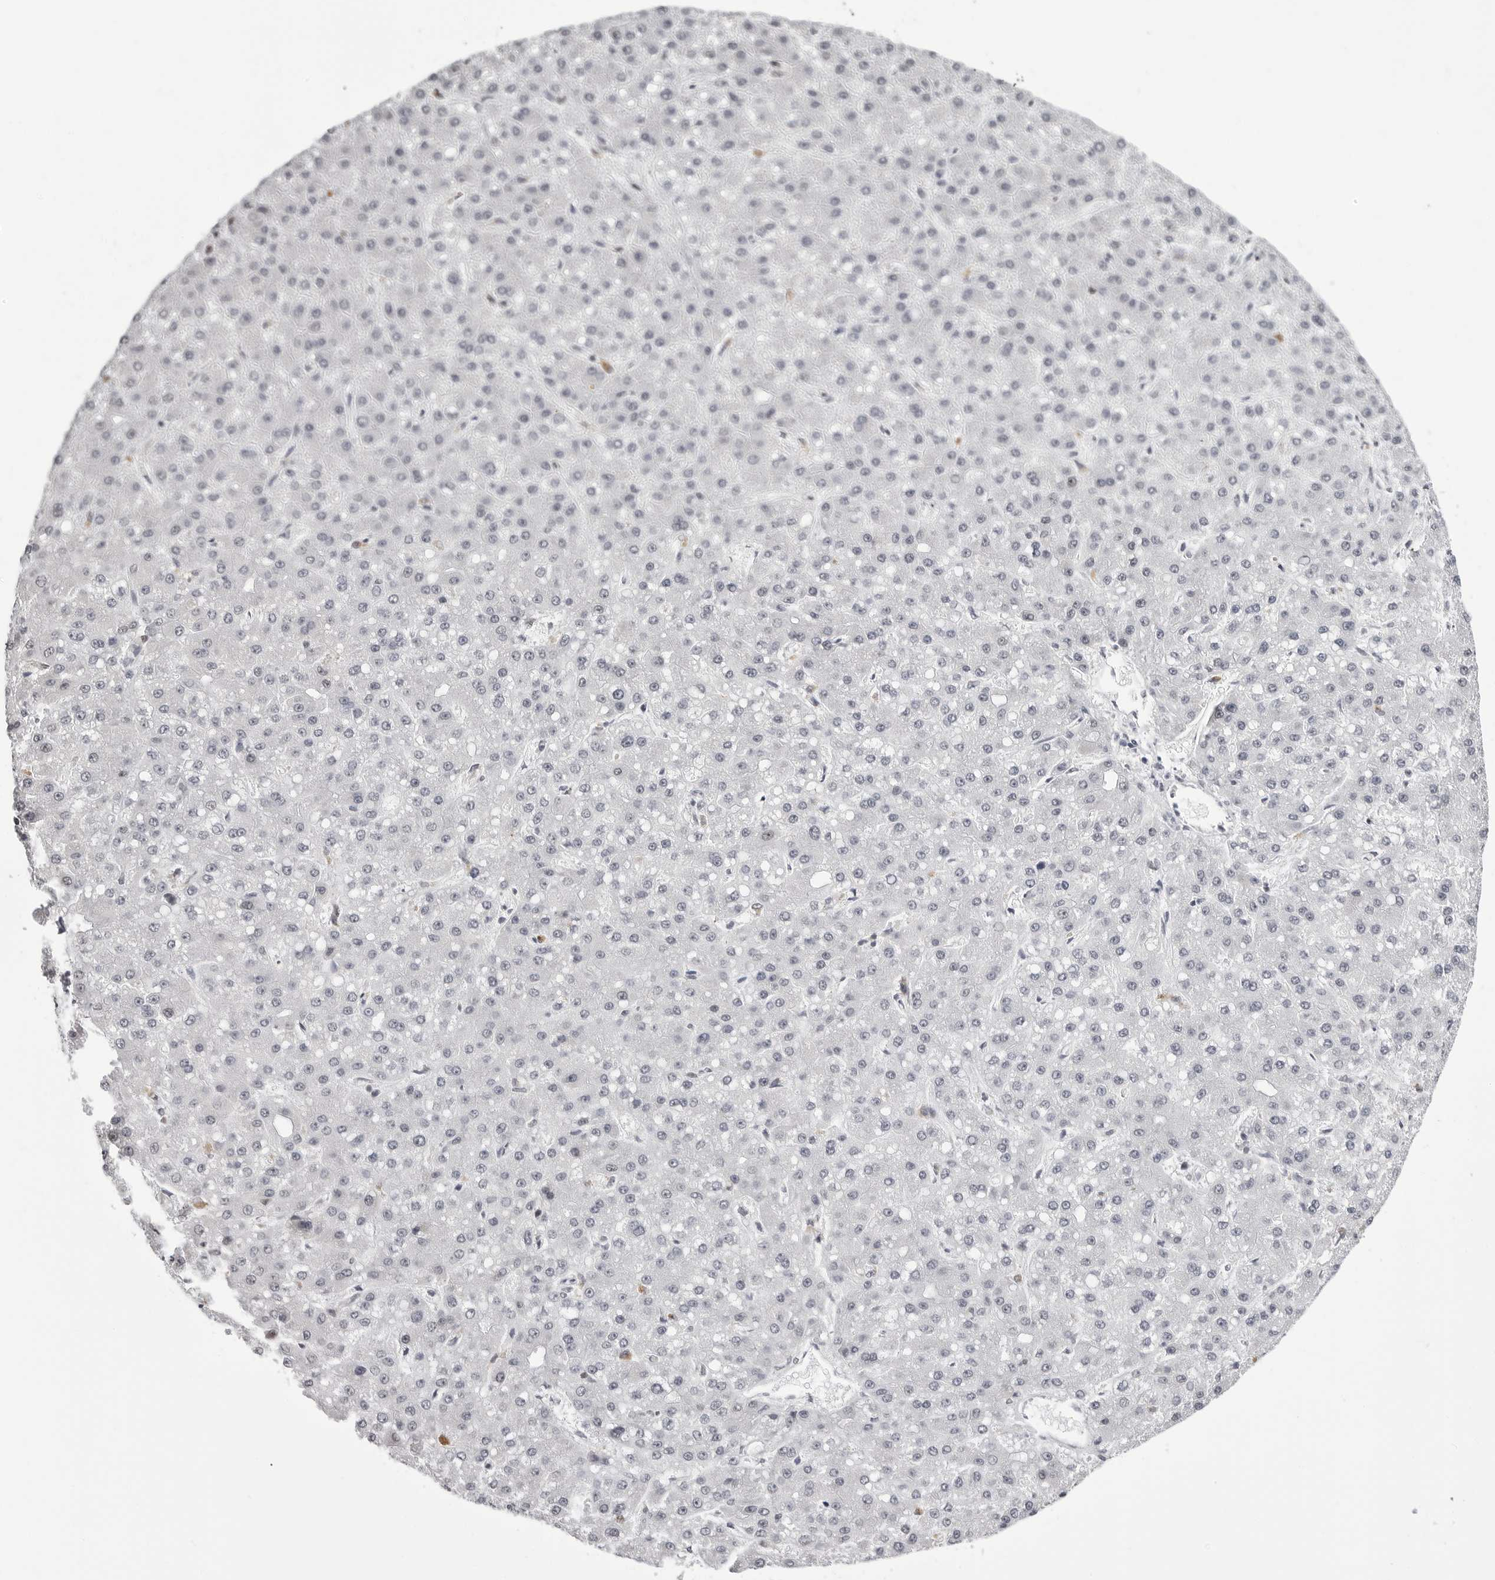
{"staining": {"intensity": "negative", "quantity": "none", "location": "none"}, "tissue": "liver cancer", "cell_type": "Tumor cells", "image_type": "cancer", "snomed": [{"axis": "morphology", "description": "Carcinoma, Hepatocellular, NOS"}, {"axis": "topography", "description": "Liver"}], "caption": "An immunohistochemistry (IHC) photomicrograph of liver cancer (hepatocellular carcinoma) is shown. There is no staining in tumor cells of liver cancer (hepatocellular carcinoma).", "gene": "WRAP53", "patient": {"sex": "male", "age": 67}}